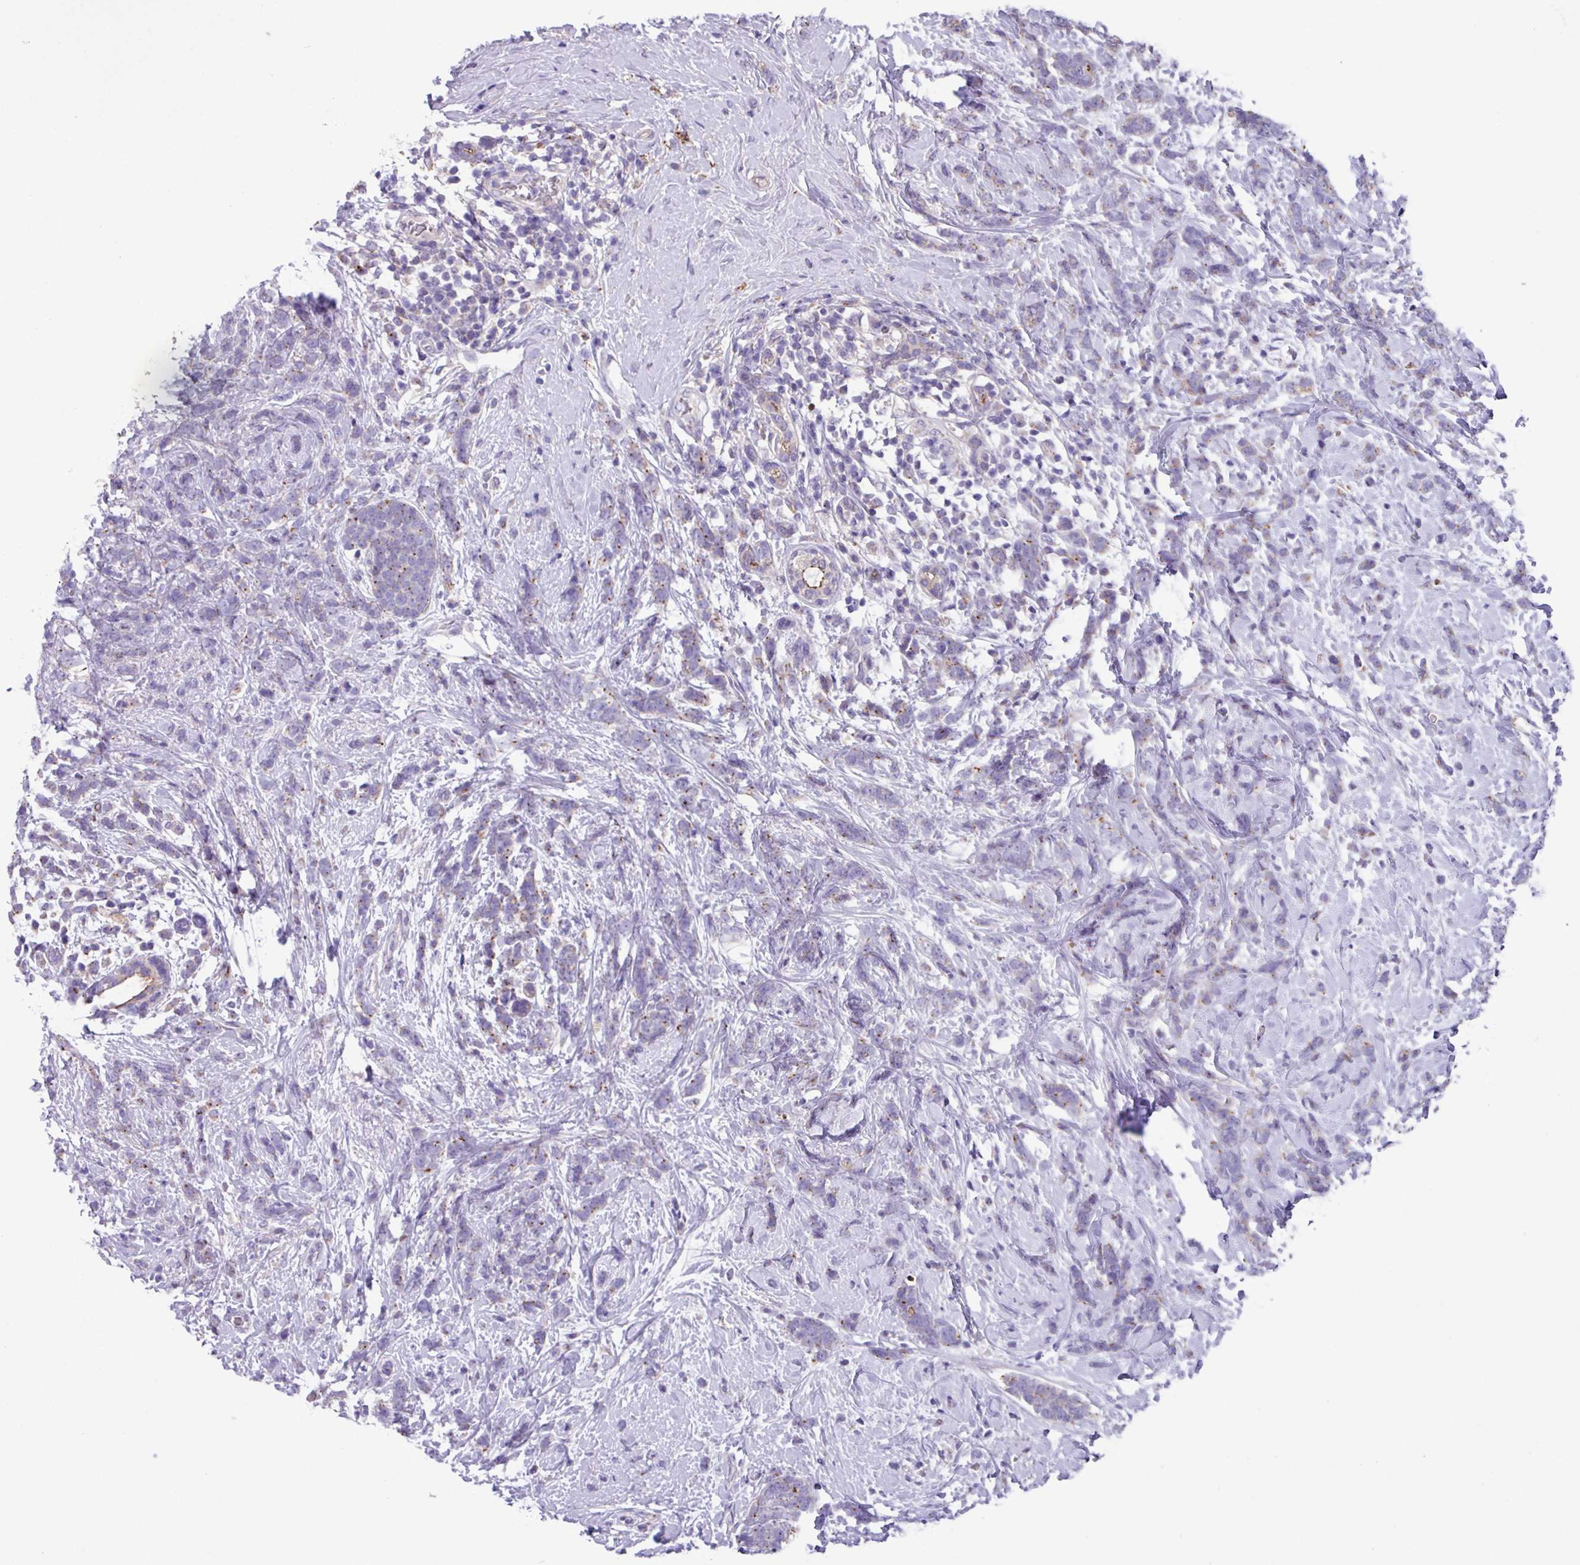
{"staining": {"intensity": "weak", "quantity": "<25%", "location": "cytoplasmic/membranous"}, "tissue": "breast cancer", "cell_type": "Tumor cells", "image_type": "cancer", "snomed": [{"axis": "morphology", "description": "Lobular carcinoma"}, {"axis": "topography", "description": "Breast"}], "caption": "This is an immunohistochemistry image of breast cancer (lobular carcinoma). There is no expression in tumor cells.", "gene": "IQCJ", "patient": {"sex": "female", "age": 58}}